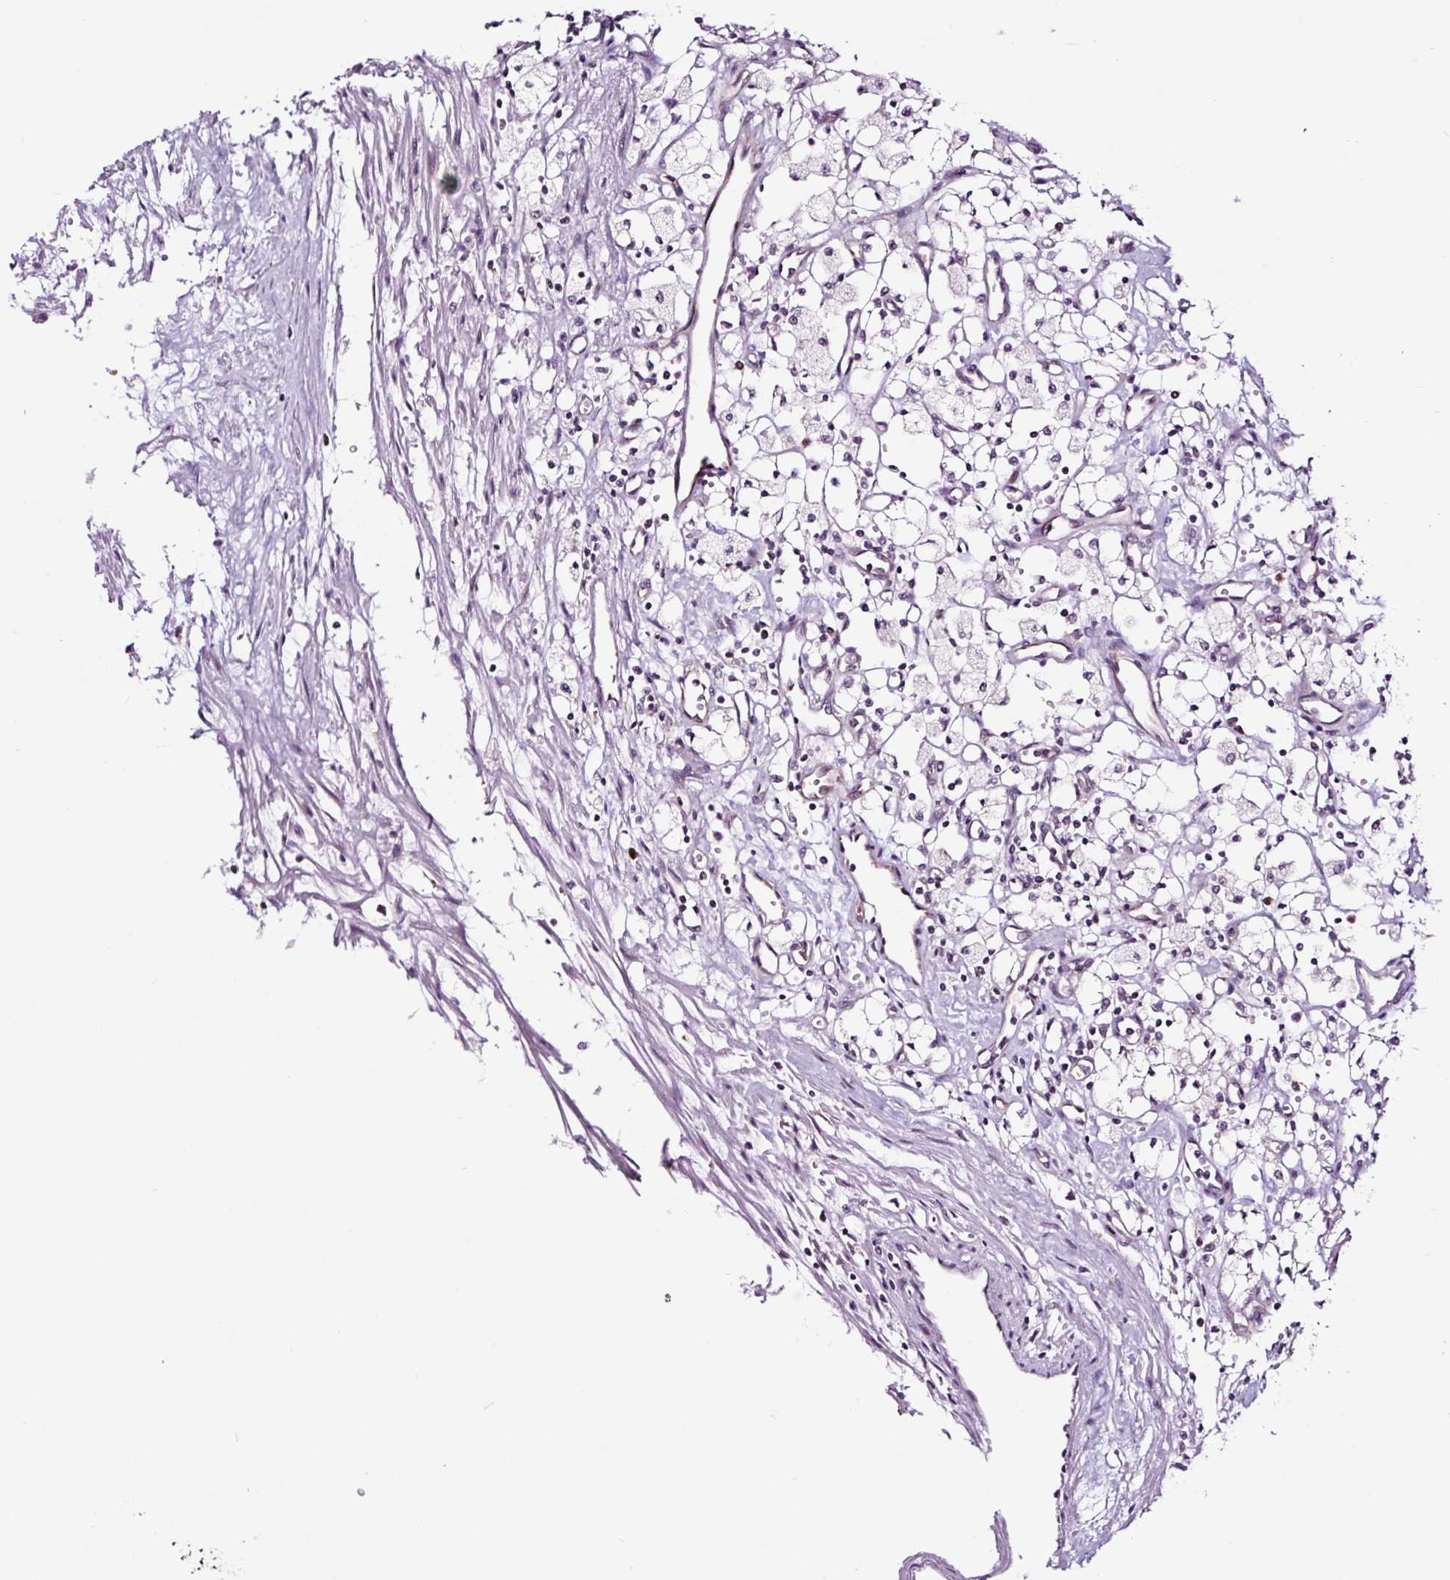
{"staining": {"intensity": "negative", "quantity": "none", "location": "none"}, "tissue": "renal cancer", "cell_type": "Tumor cells", "image_type": "cancer", "snomed": [{"axis": "morphology", "description": "Adenocarcinoma, NOS"}, {"axis": "topography", "description": "Kidney"}], "caption": "There is no significant positivity in tumor cells of renal cancer (adenocarcinoma).", "gene": "NOM1", "patient": {"sex": "male", "age": 59}}